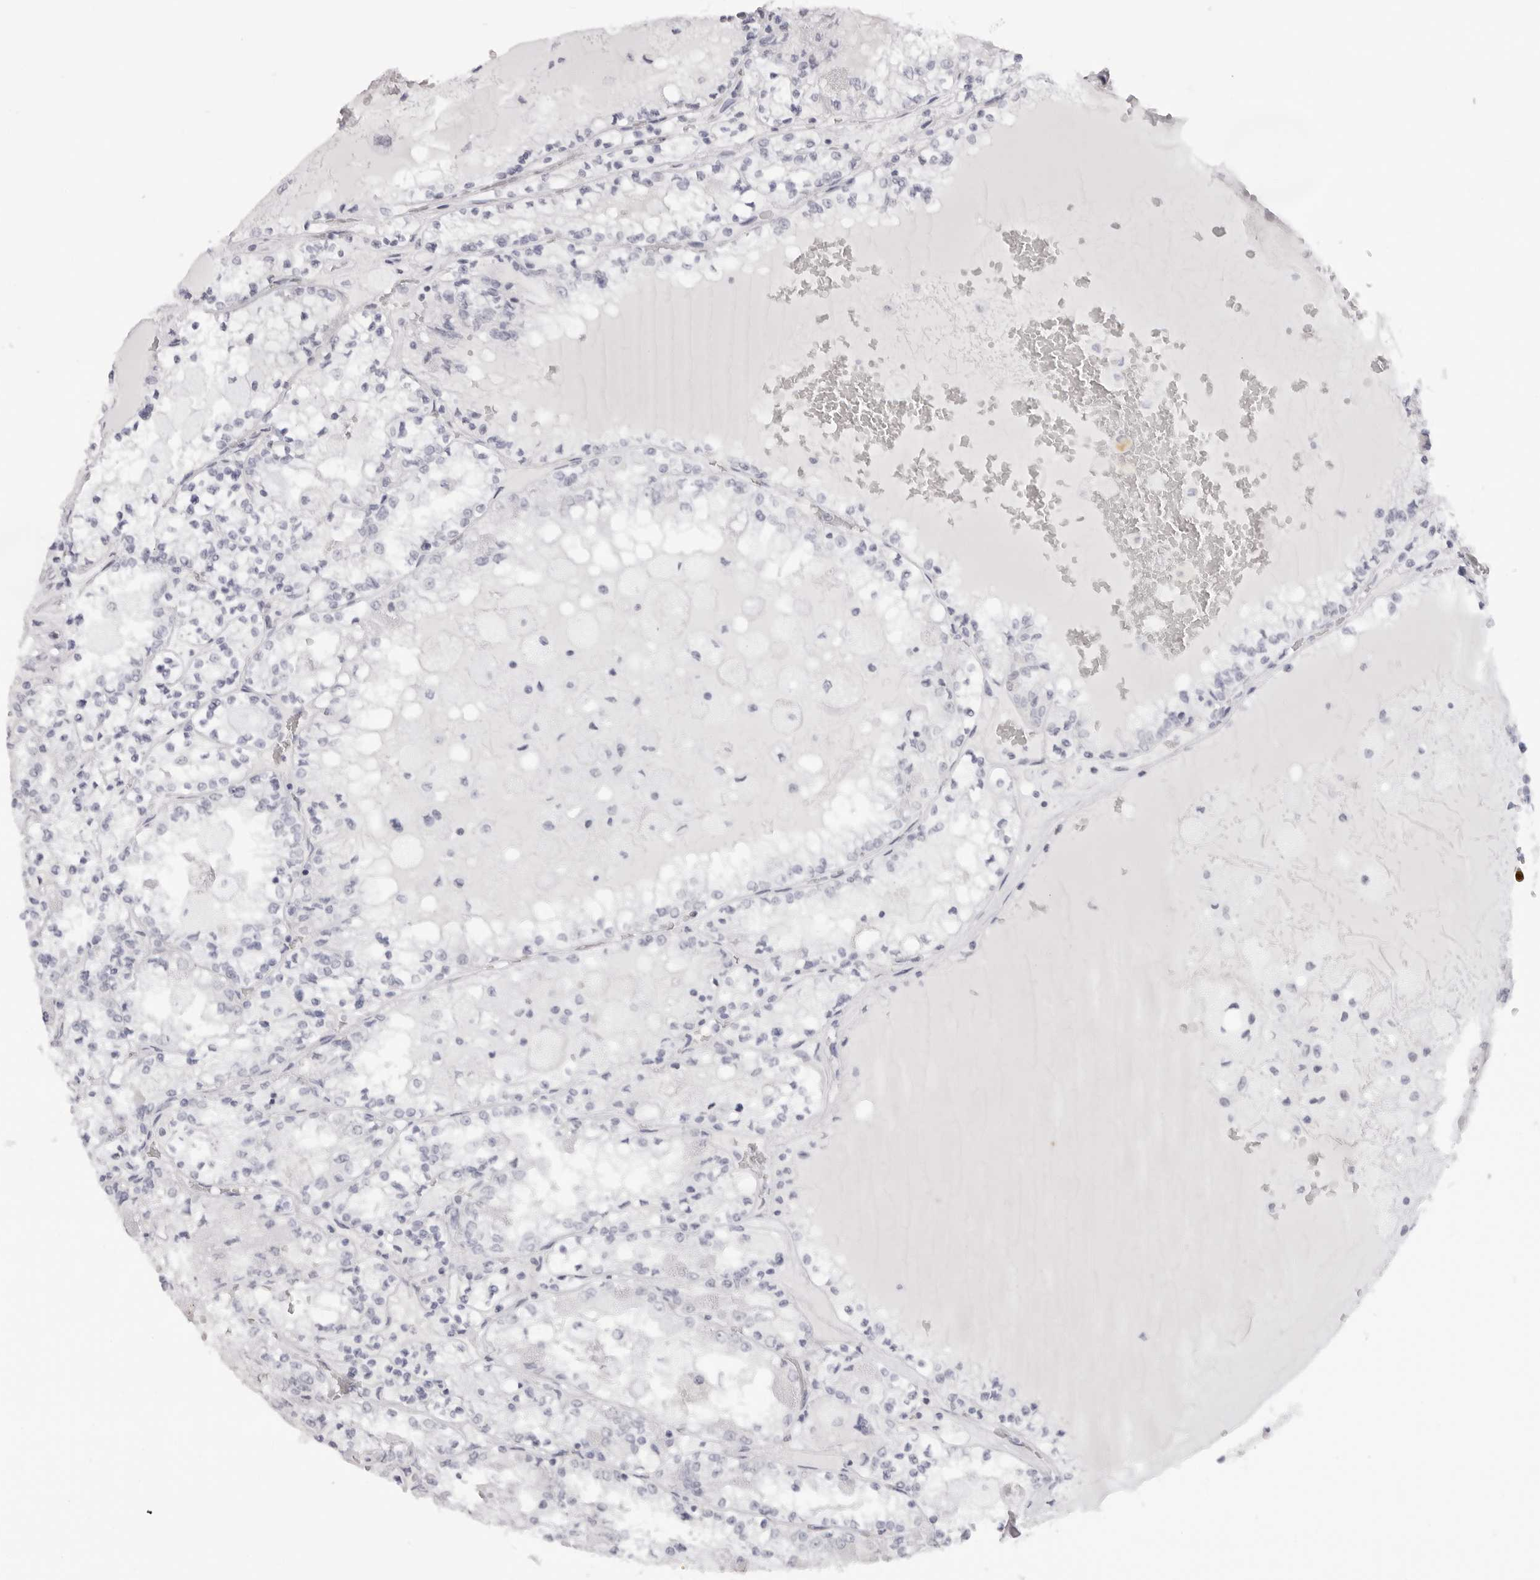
{"staining": {"intensity": "negative", "quantity": "none", "location": "none"}, "tissue": "renal cancer", "cell_type": "Tumor cells", "image_type": "cancer", "snomed": [{"axis": "morphology", "description": "Adenocarcinoma, NOS"}, {"axis": "topography", "description": "Kidney"}], "caption": "DAB immunohistochemical staining of human adenocarcinoma (renal) reveals no significant positivity in tumor cells.", "gene": "KLK12", "patient": {"sex": "female", "age": 56}}